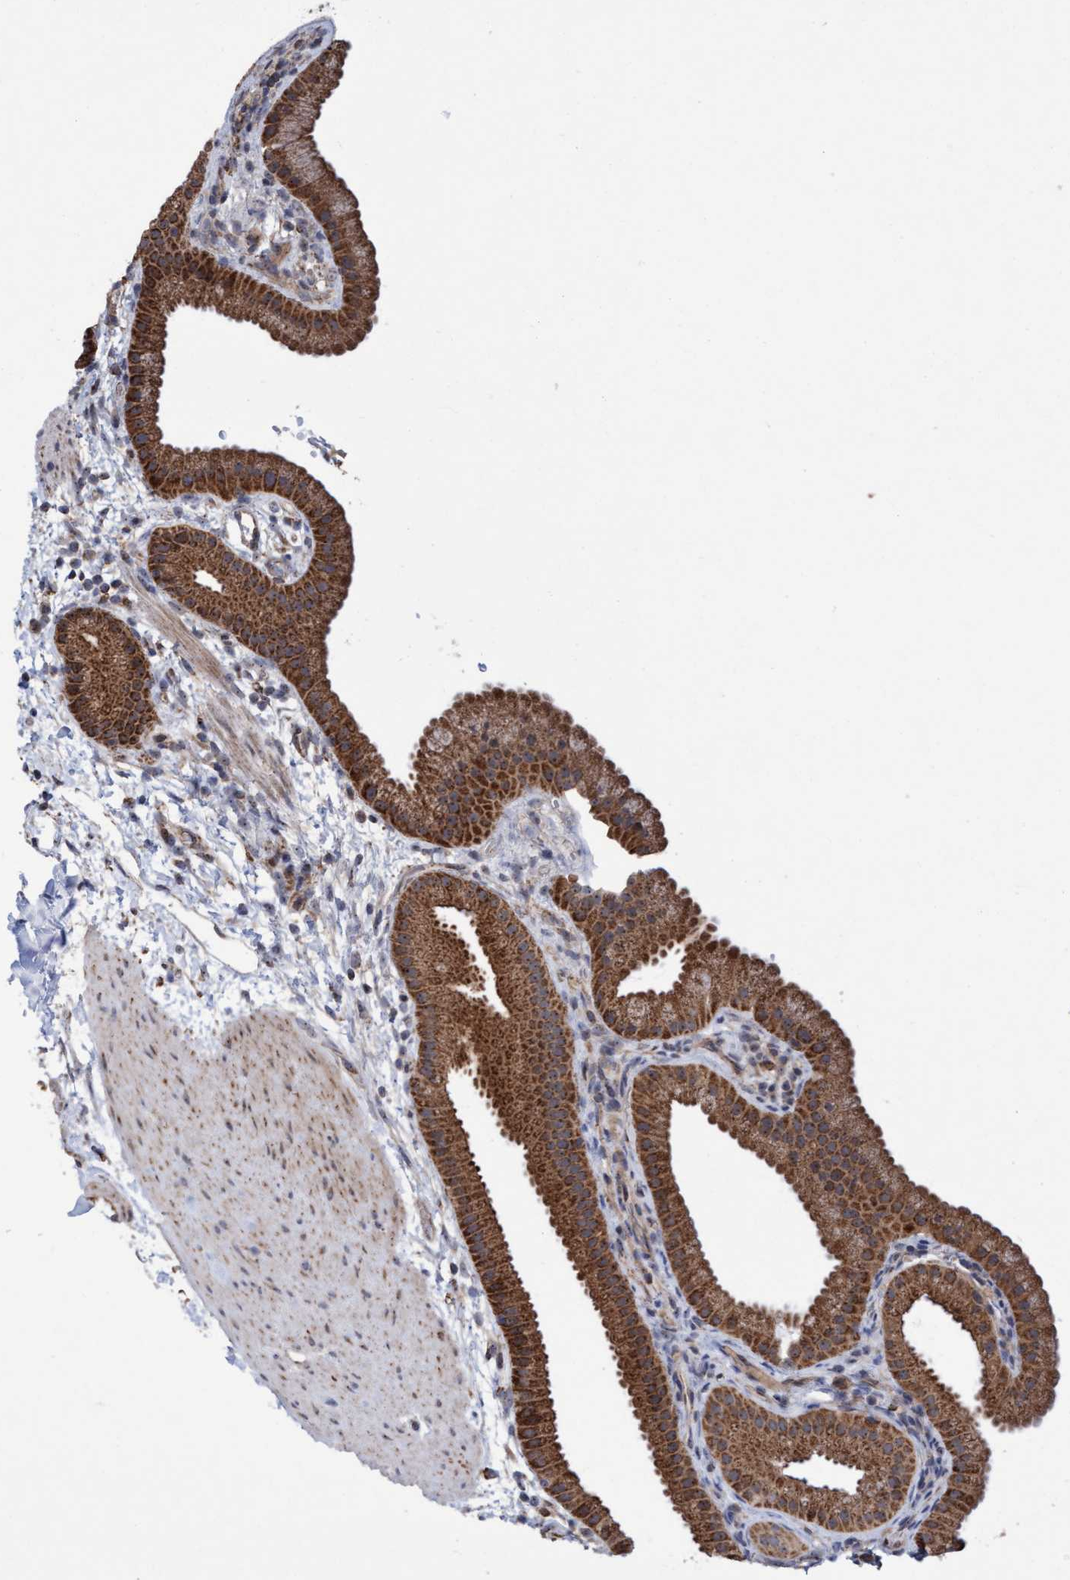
{"staining": {"intensity": "strong", "quantity": ">75%", "location": "cytoplasmic/membranous,nuclear"}, "tissue": "gallbladder", "cell_type": "Glandular cells", "image_type": "normal", "snomed": [{"axis": "morphology", "description": "Normal tissue, NOS"}, {"axis": "topography", "description": "Gallbladder"}], "caption": "Immunohistochemistry histopathology image of benign gallbladder stained for a protein (brown), which reveals high levels of strong cytoplasmic/membranous,nuclear staining in about >75% of glandular cells.", "gene": "P2RY14", "patient": {"sex": "female", "age": 64}}